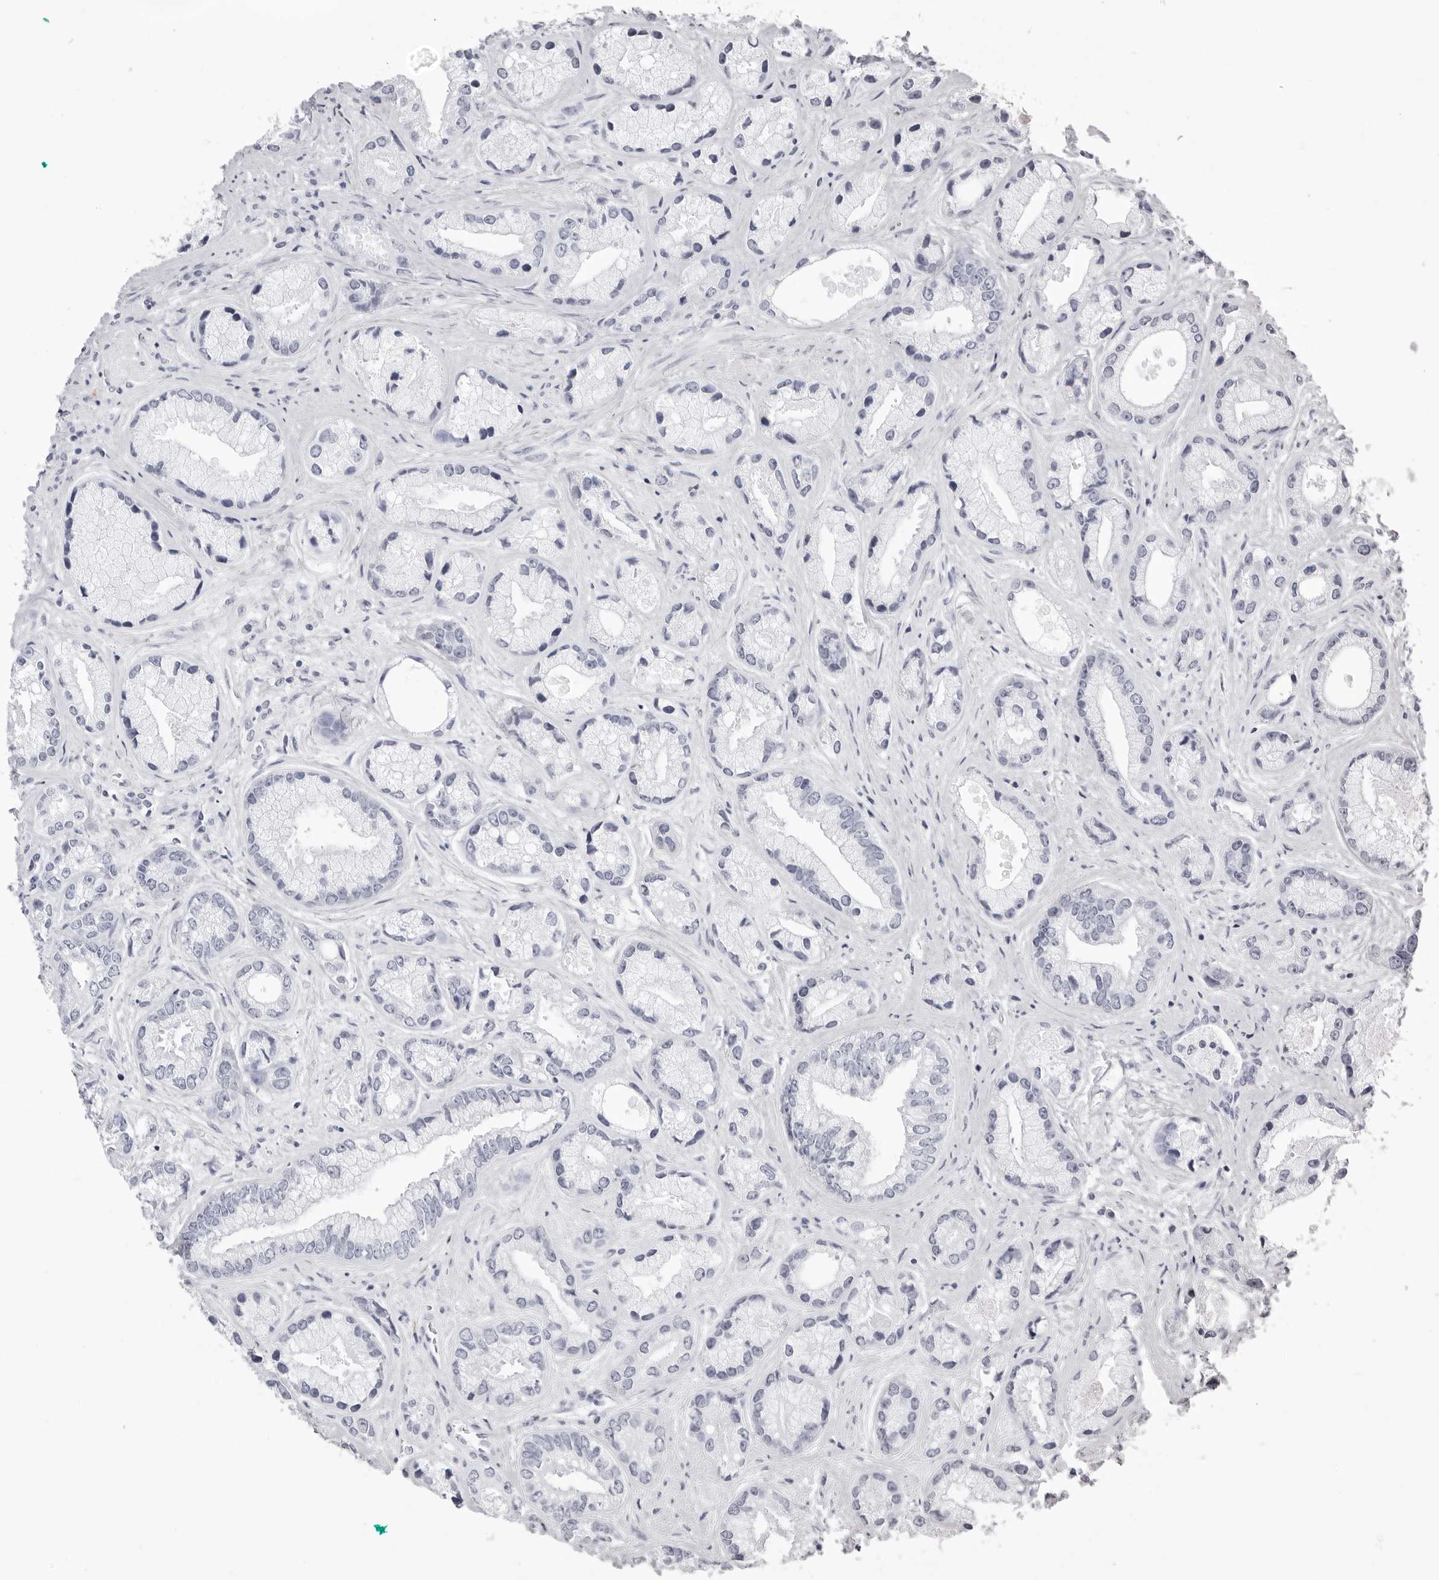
{"staining": {"intensity": "negative", "quantity": "none", "location": "none"}, "tissue": "prostate cancer", "cell_type": "Tumor cells", "image_type": "cancer", "snomed": [{"axis": "morphology", "description": "Adenocarcinoma, High grade"}, {"axis": "topography", "description": "Prostate"}], "caption": "Prostate cancer stained for a protein using immunohistochemistry (IHC) shows no positivity tumor cells.", "gene": "RHO", "patient": {"sex": "male", "age": 61}}